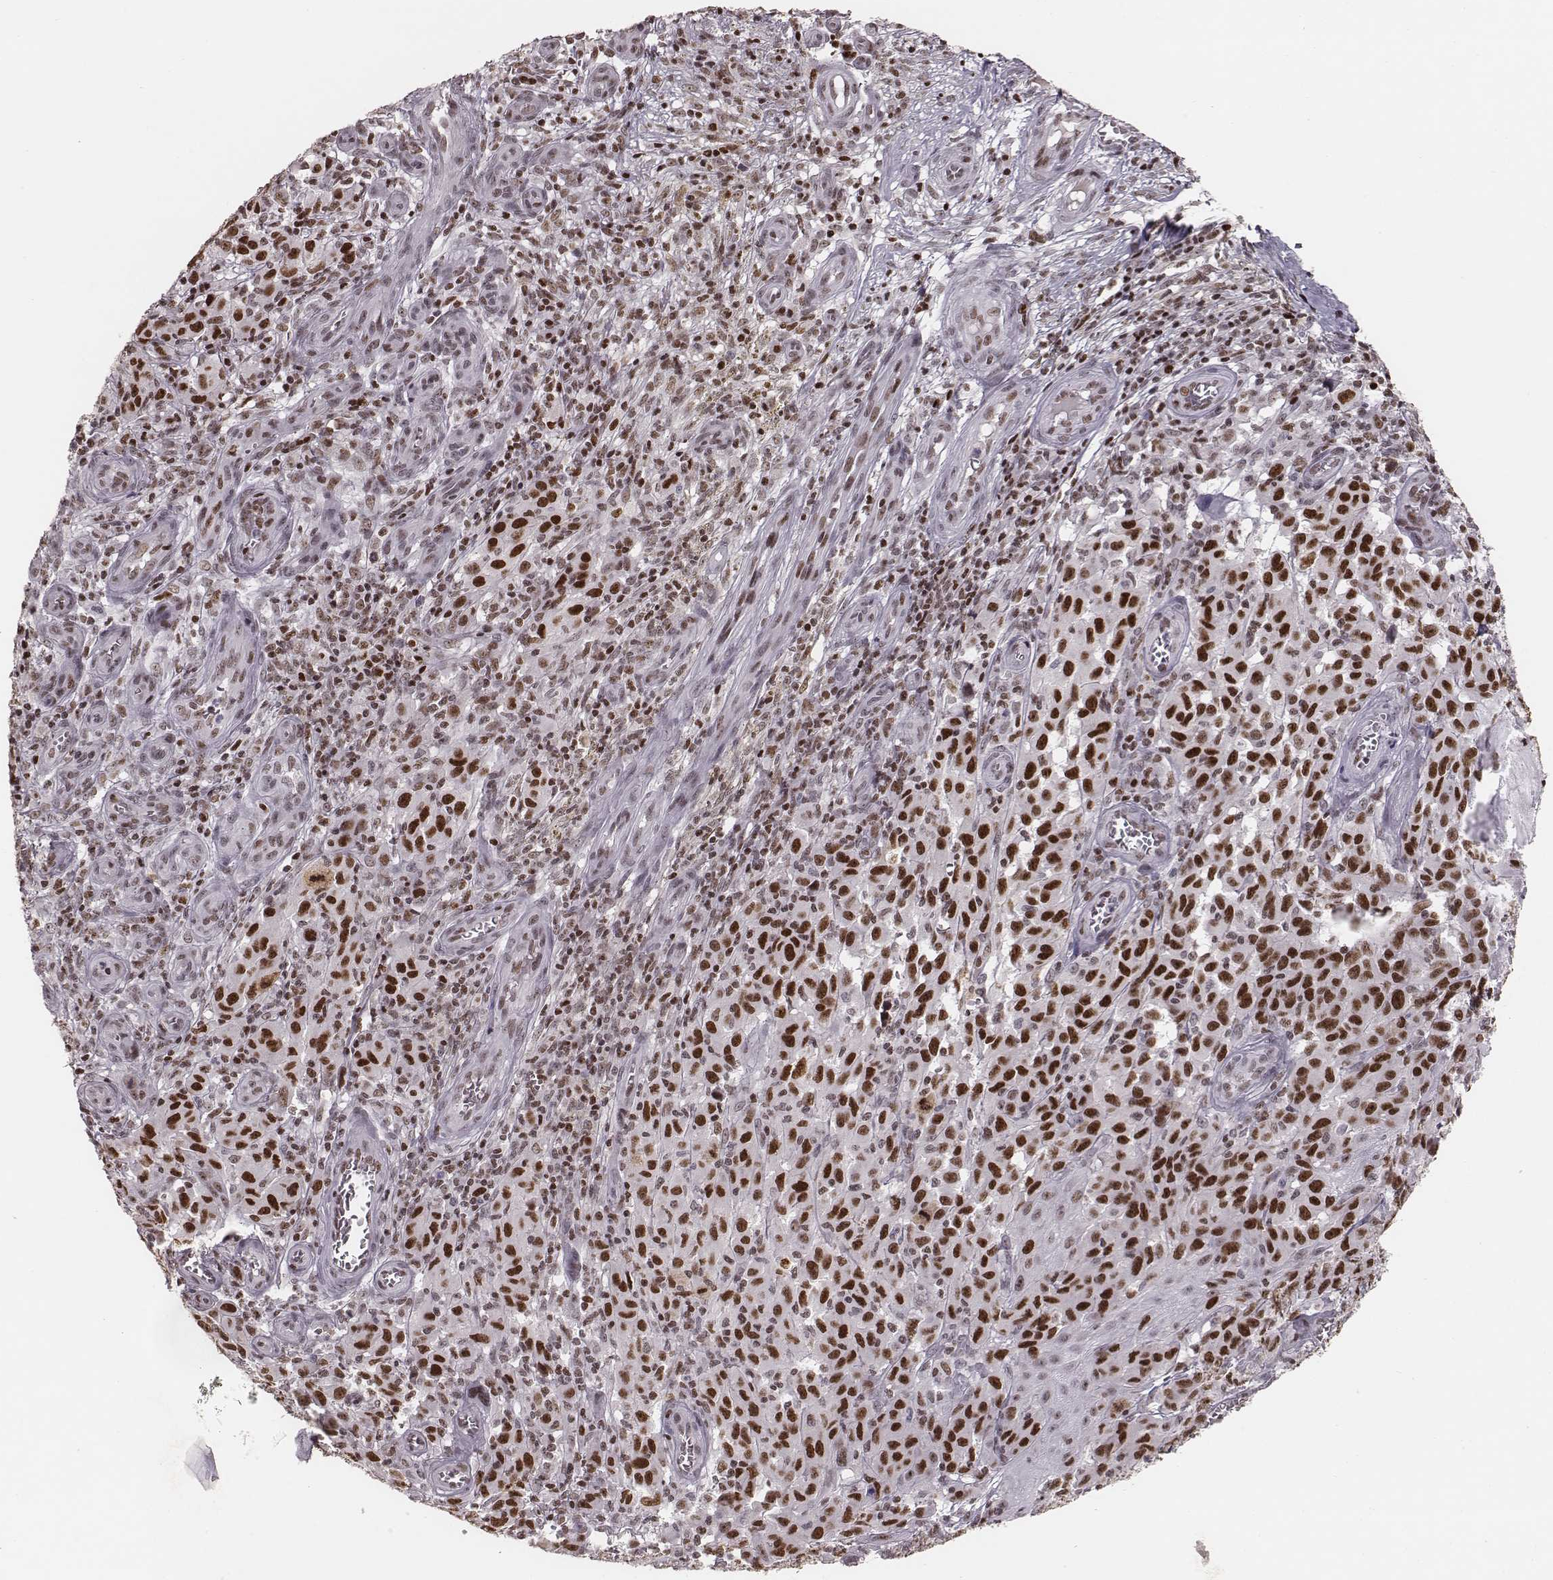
{"staining": {"intensity": "strong", "quantity": ">75%", "location": "nuclear"}, "tissue": "melanoma", "cell_type": "Tumor cells", "image_type": "cancer", "snomed": [{"axis": "morphology", "description": "Malignant melanoma, NOS"}, {"axis": "topography", "description": "Skin"}], "caption": "Immunohistochemical staining of melanoma demonstrates strong nuclear protein expression in approximately >75% of tumor cells. The protein is shown in brown color, while the nuclei are stained blue.", "gene": "PARP1", "patient": {"sex": "female", "age": 53}}